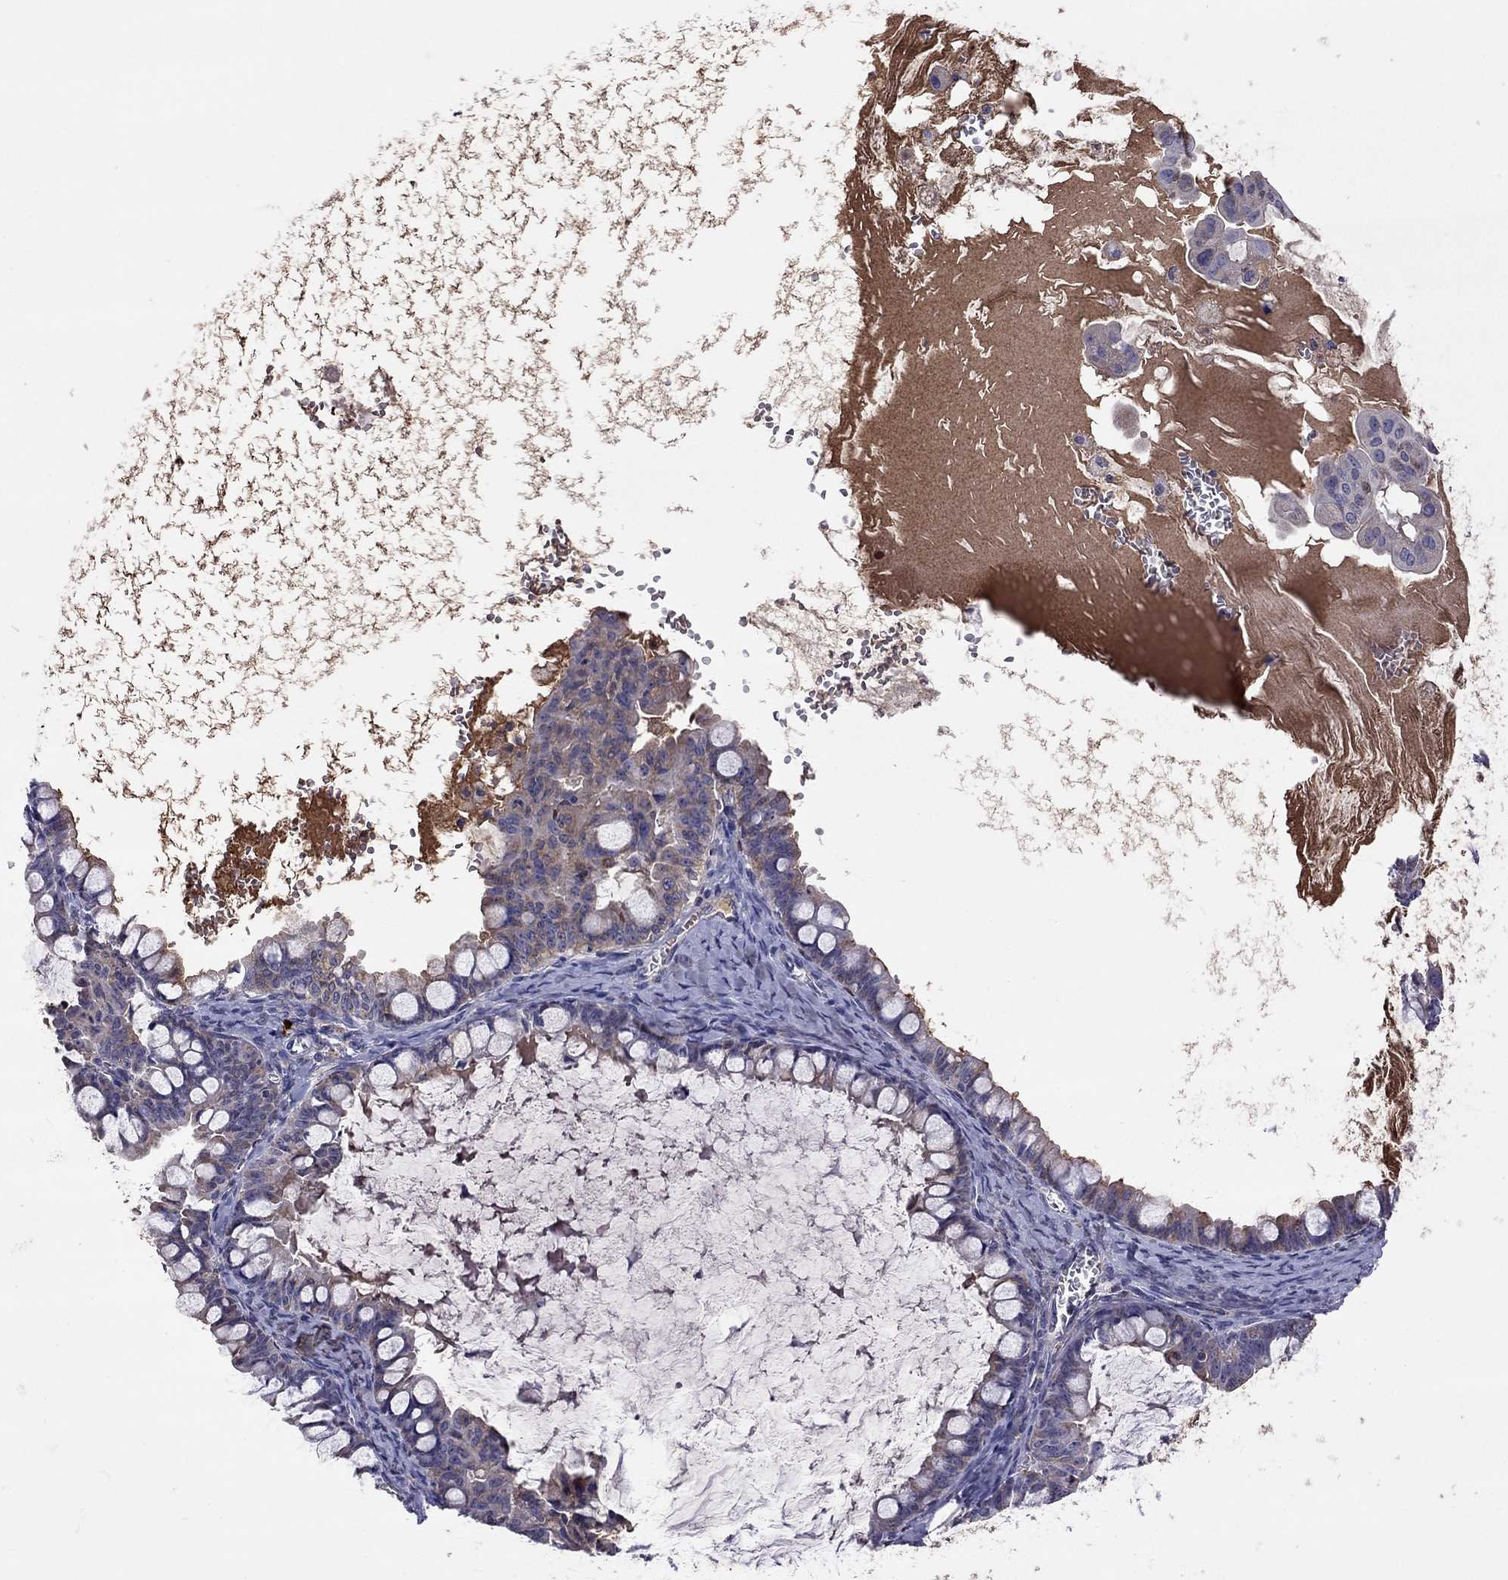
{"staining": {"intensity": "negative", "quantity": "none", "location": "none"}, "tissue": "ovarian cancer", "cell_type": "Tumor cells", "image_type": "cancer", "snomed": [{"axis": "morphology", "description": "Cystadenocarcinoma, mucinous, NOS"}, {"axis": "topography", "description": "Ovary"}], "caption": "This is an immunohistochemistry image of mucinous cystadenocarcinoma (ovarian). There is no expression in tumor cells.", "gene": "SERPINA3", "patient": {"sex": "female", "age": 63}}